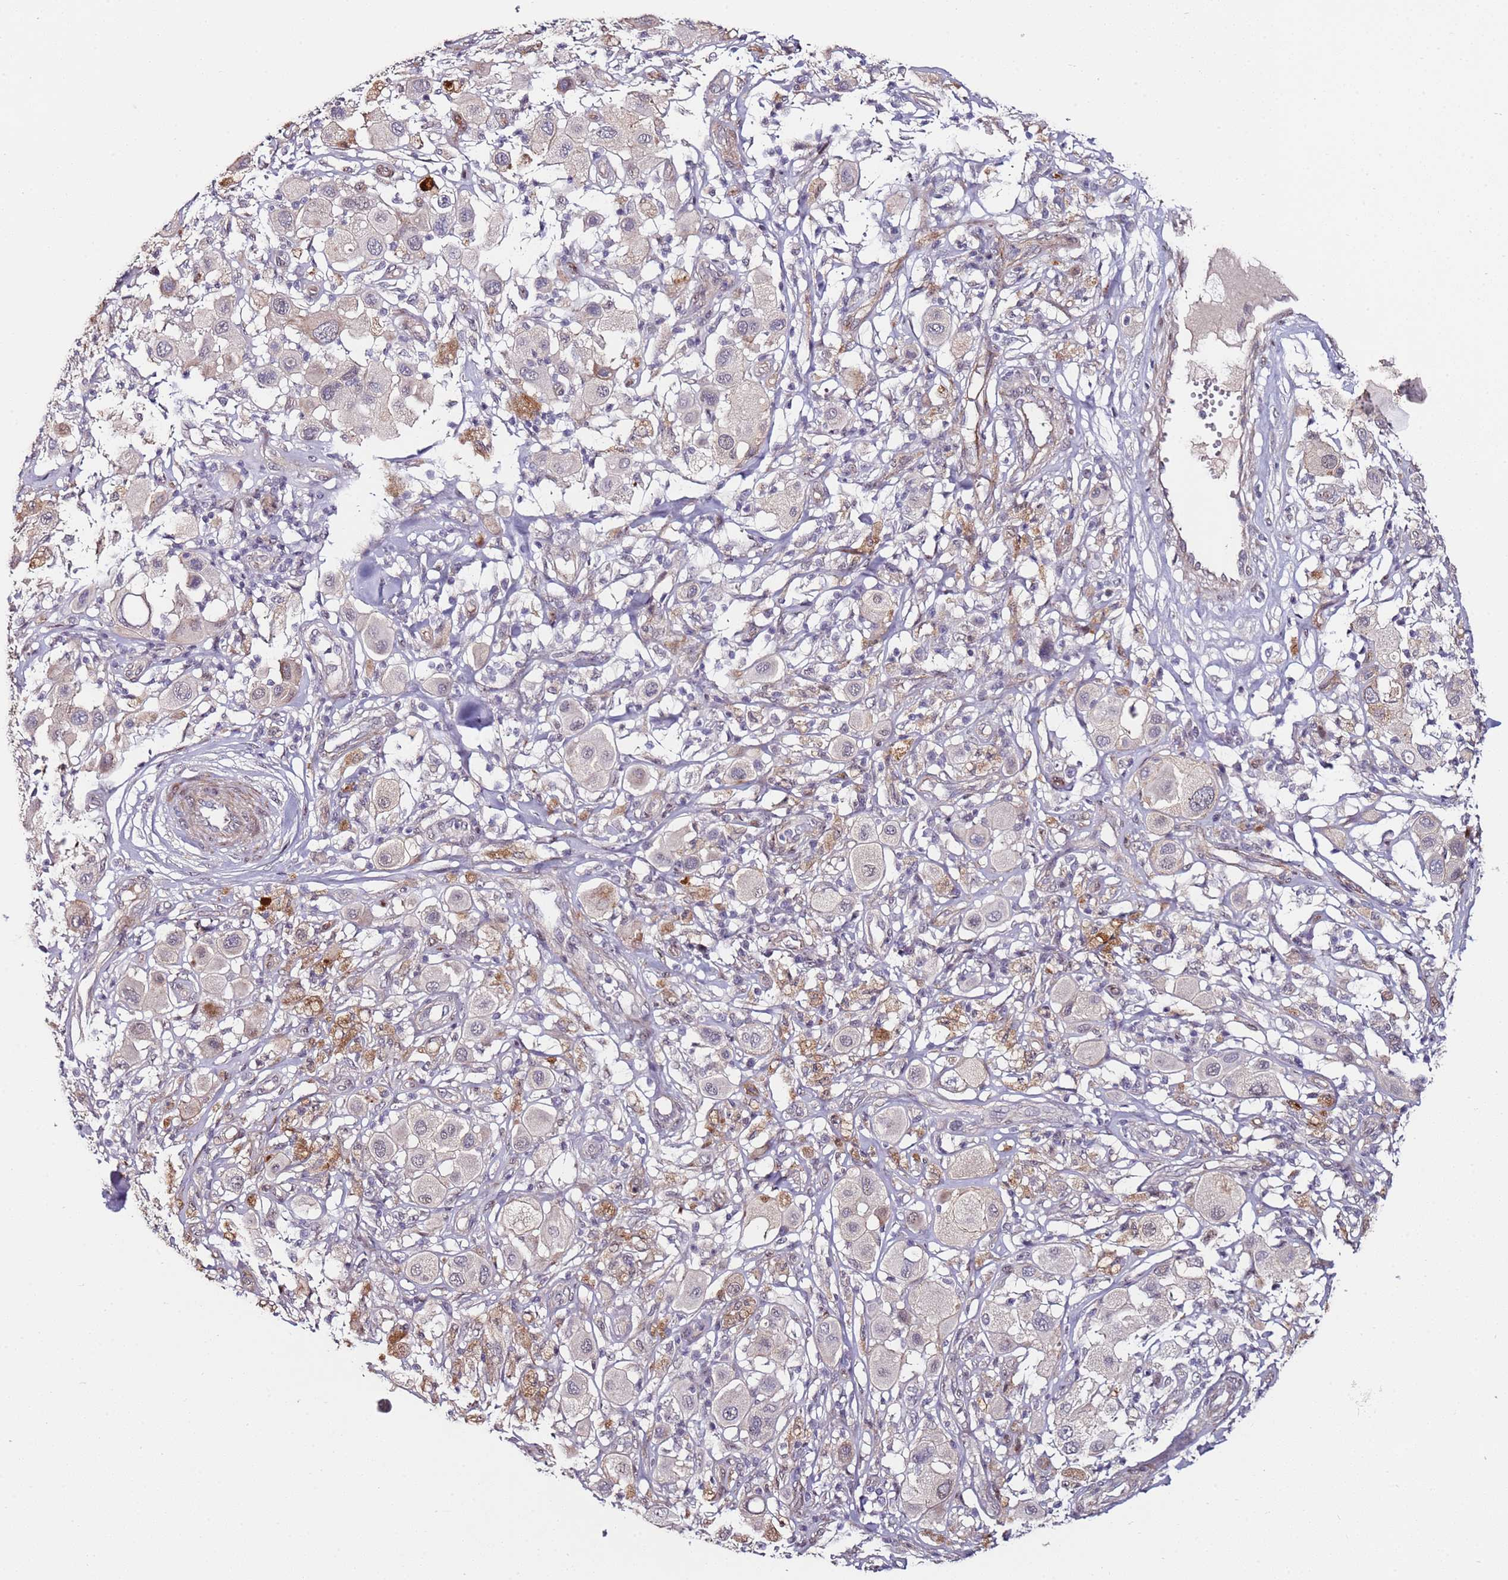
{"staining": {"intensity": "weak", "quantity": "<25%", "location": "nuclear"}, "tissue": "melanoma", "cell_type": "Tumor cells", "image_type": "cancer", "snomed": [{"axis": "morphology", "description": "Malignant melanoma, Metastatic site"}, {"axis": "topography", "description": "Skin"}], "caption": "High power microscopy micrograph of an immunohistochemistry histopathology image of malignant melanoma (metastatic site), revealing no significant positivity in tumor cells.", "gene": "DUSP28", "patient": {"sex": "male", "age": 41}}